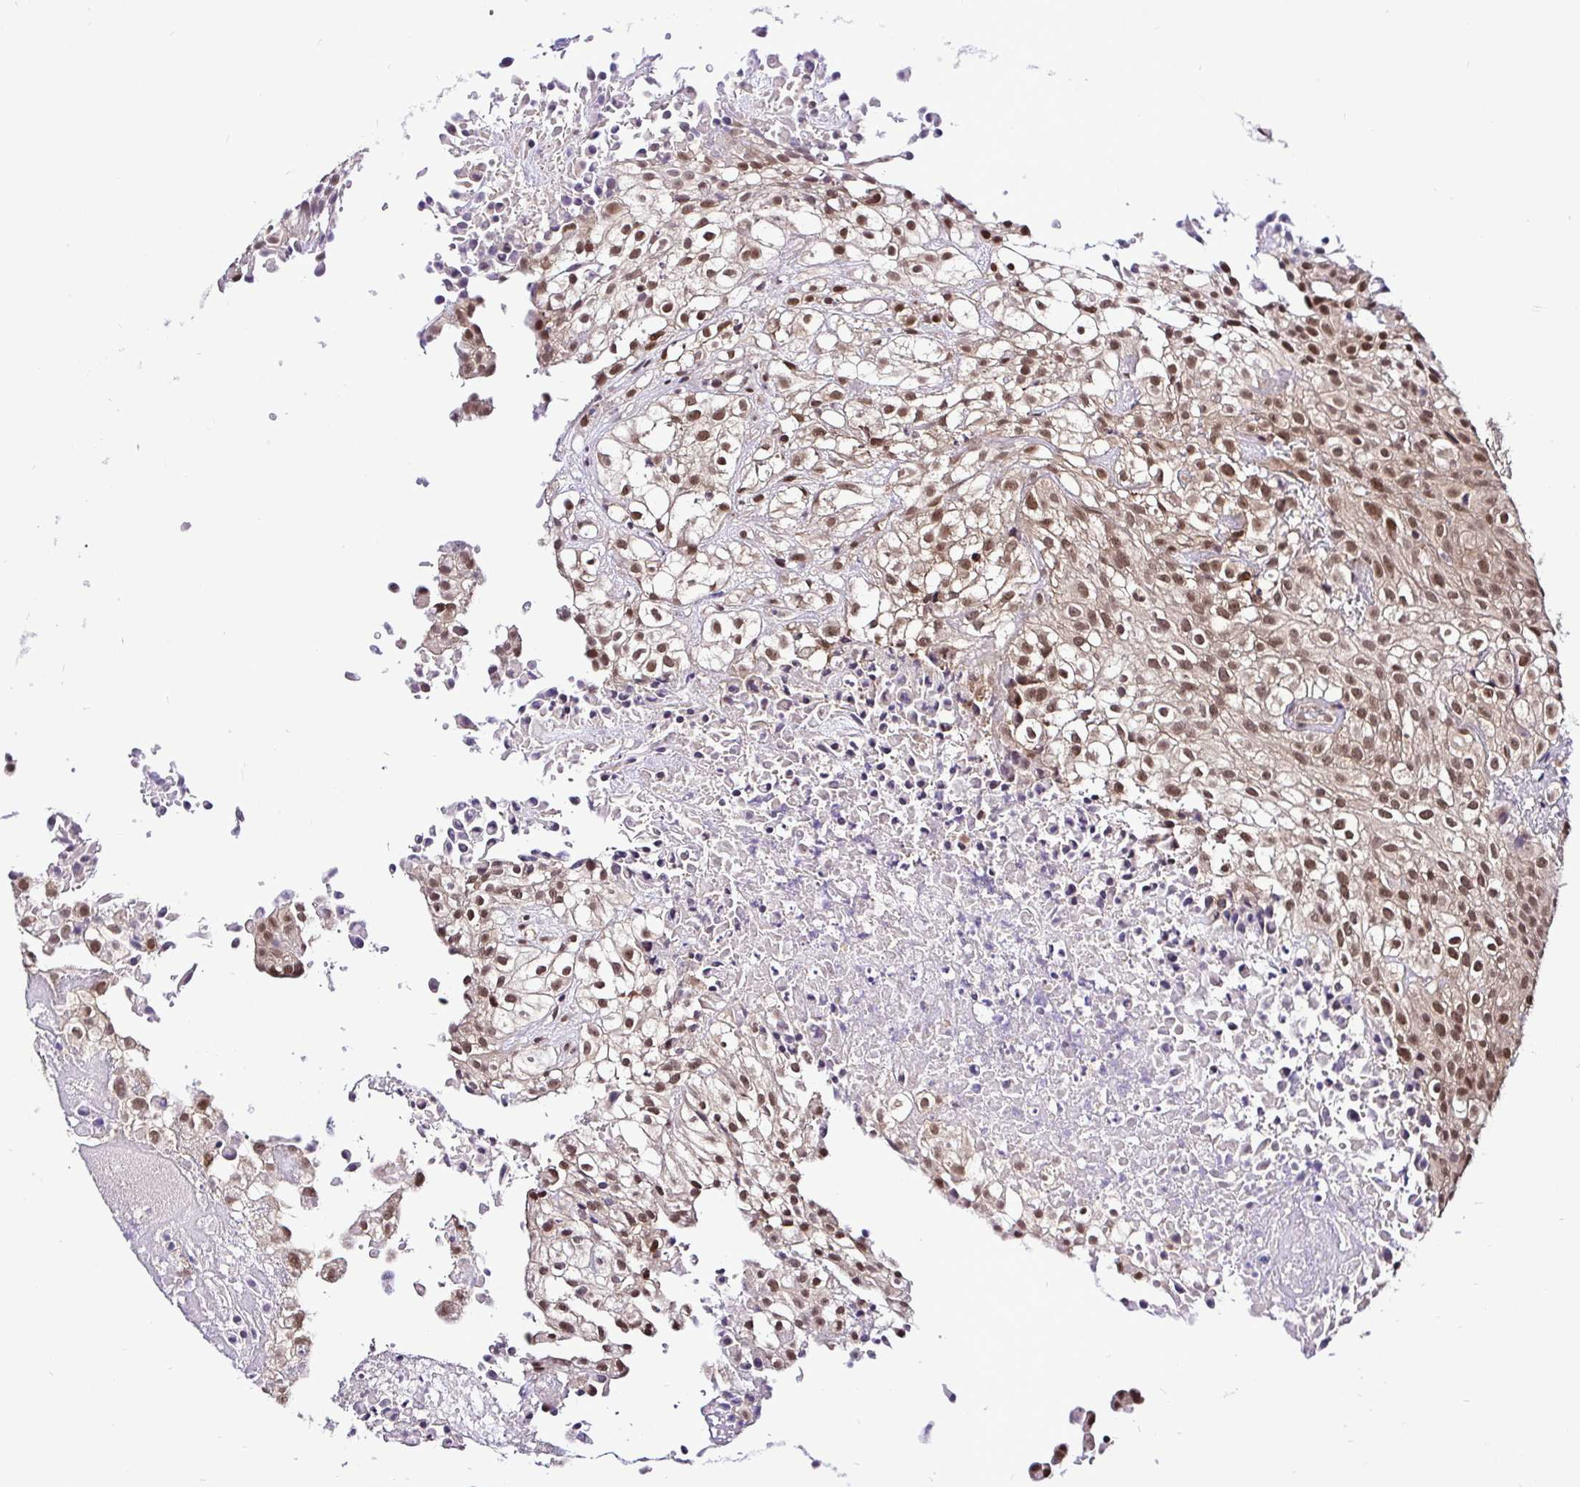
{"staining": {"intensity": "moderate", "quantity": ">75%", "location": "cytoplasmic/membranous,nuclear"}, "tissue": "urothelial cancer", "cell_type": "Tumor cells", "image_type": "cancer", "snomed": [{"axis": "morphology", "description": "Urothelial carcinoma, High grade"}, {"axis": "topography", "description": "Urinary bladder"}], "caption": "The immunohistochemical stain labels moderate cytoplasmic/membranous and nuclear staining in tumor cells of urothelial cancer tissue.", "gene": "UBE2M", "patient": {"sex": "male", "age": 56}}